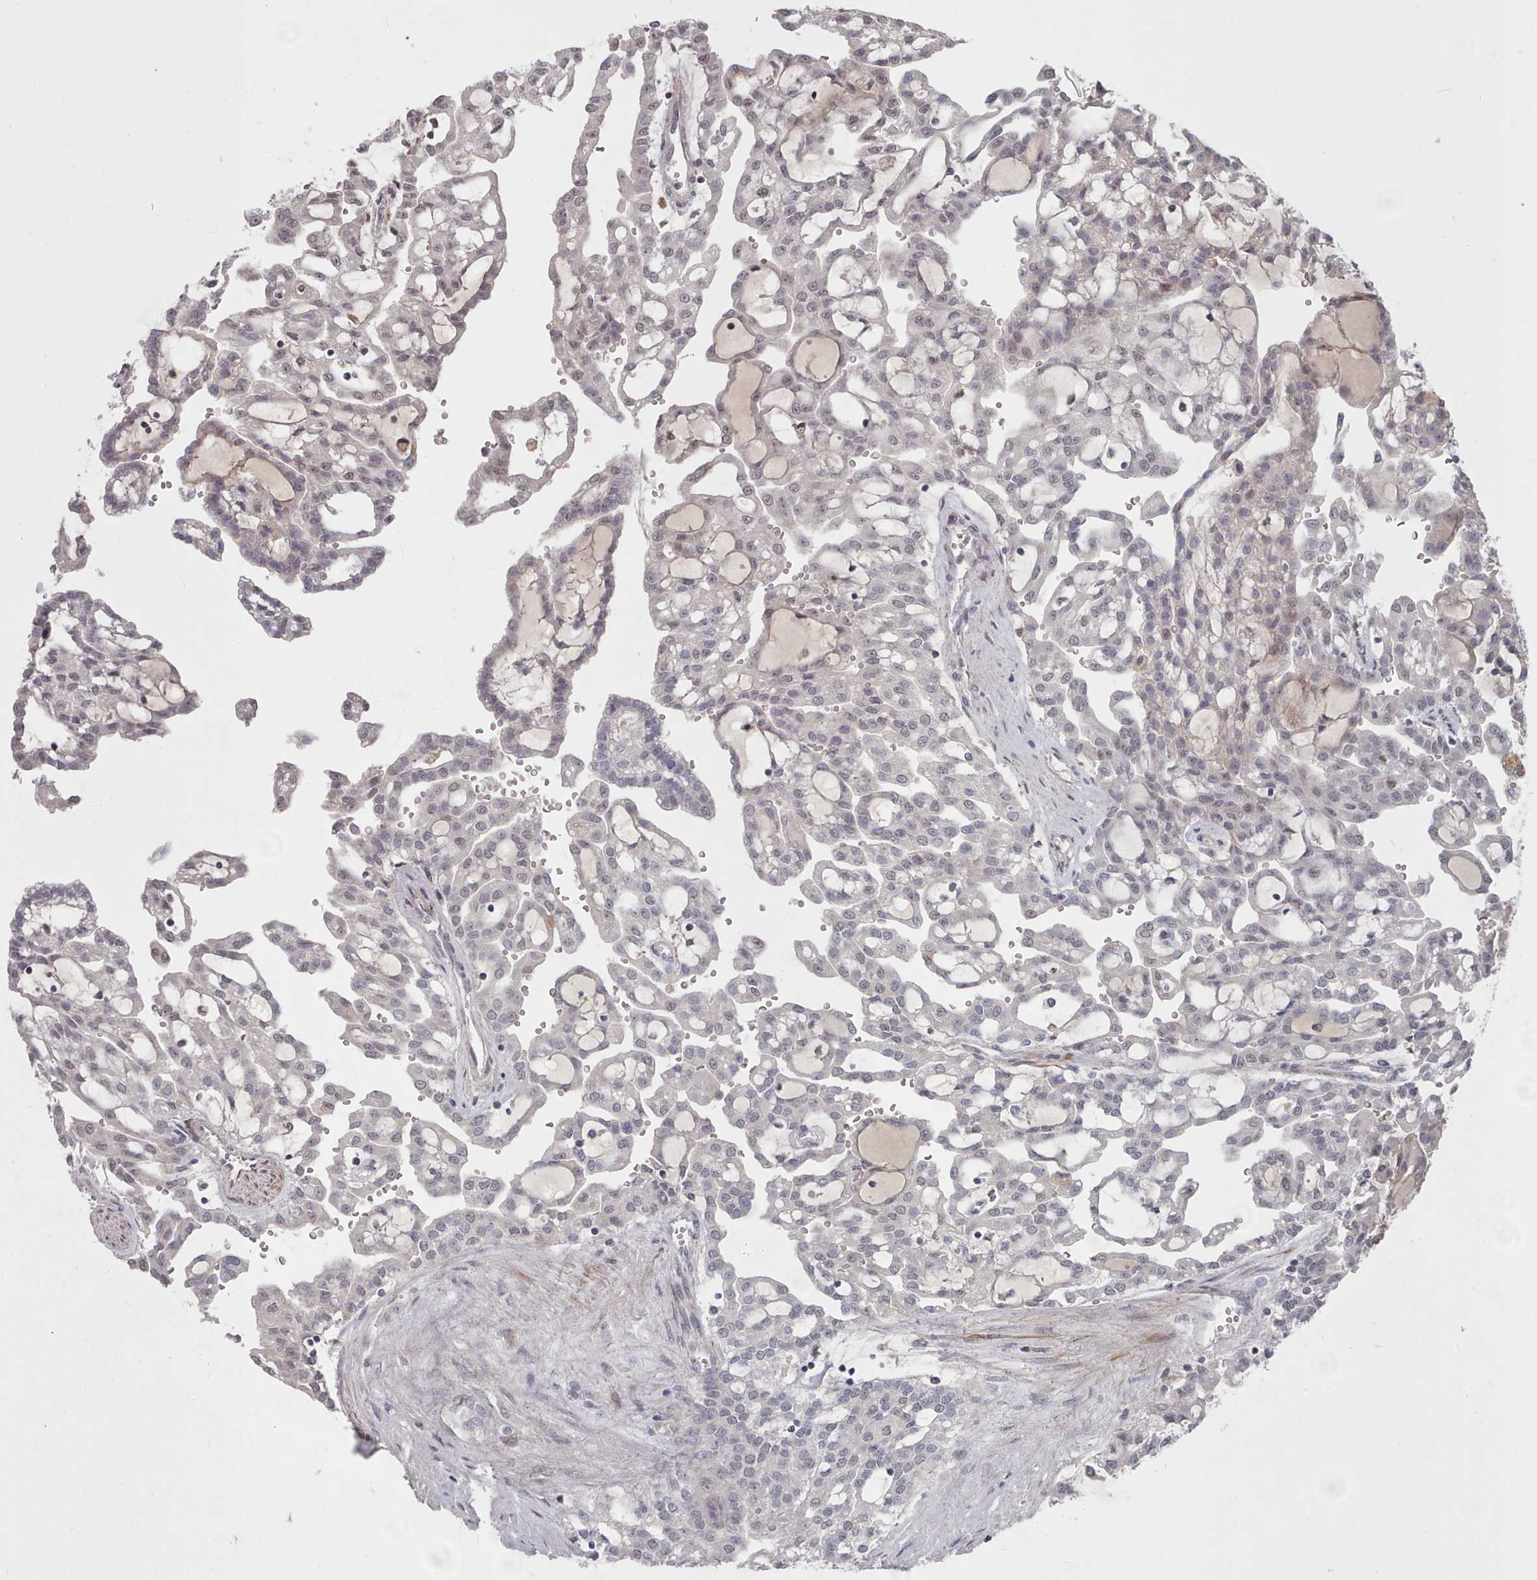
{"staining": {"intensity": "negative", "quantity": "none", "location": "none"}, "tissue": "renal cancer", "cell_type": "Tumor cells", "image_type": "cancer", "snomed": [{"axis": "morphology", "description": "Adenocarcinoma, NOS"}, {"axis": "topography", "description": "Kidney"}], "caption": "Renal adenocarcinoma stained for a protein using immunohistochemistry (IHC) shows no expression tumor cells.", "gene": "COL8A2", "patient": {"sex": "male", "age": 63}}